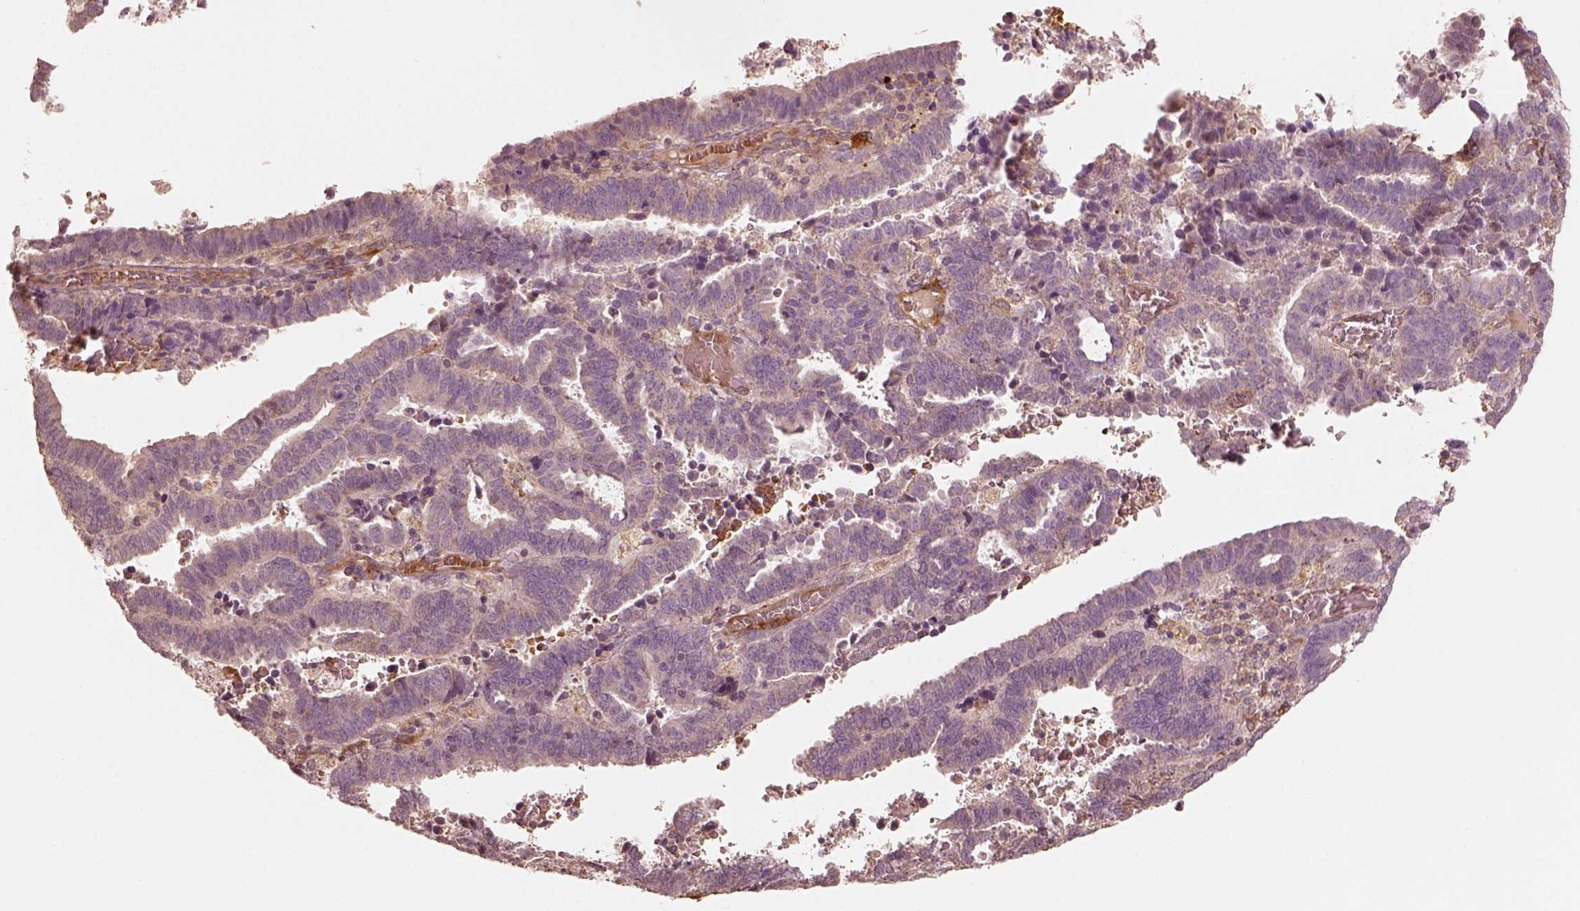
{"staining": {"intensity": "negative", "quantity": "none", "location": "none"}, "tissue": "endometrial cancer", "cell_type": "Tumor cells", "image_type": "cancer", "snomed": [{"axis": "morphology", "description": "Adenocarcinoma, NOS"}, {"axis": "topography", "description": "Uterus"}], "caption": "The immunohistochemistry (IHC) photomicrograph has no significant positivity in tumor cells of adenocarcinoma (endometrial) tissue.", "gene": "FSCN1", "patient": {"sex": "female", "age": 83}}